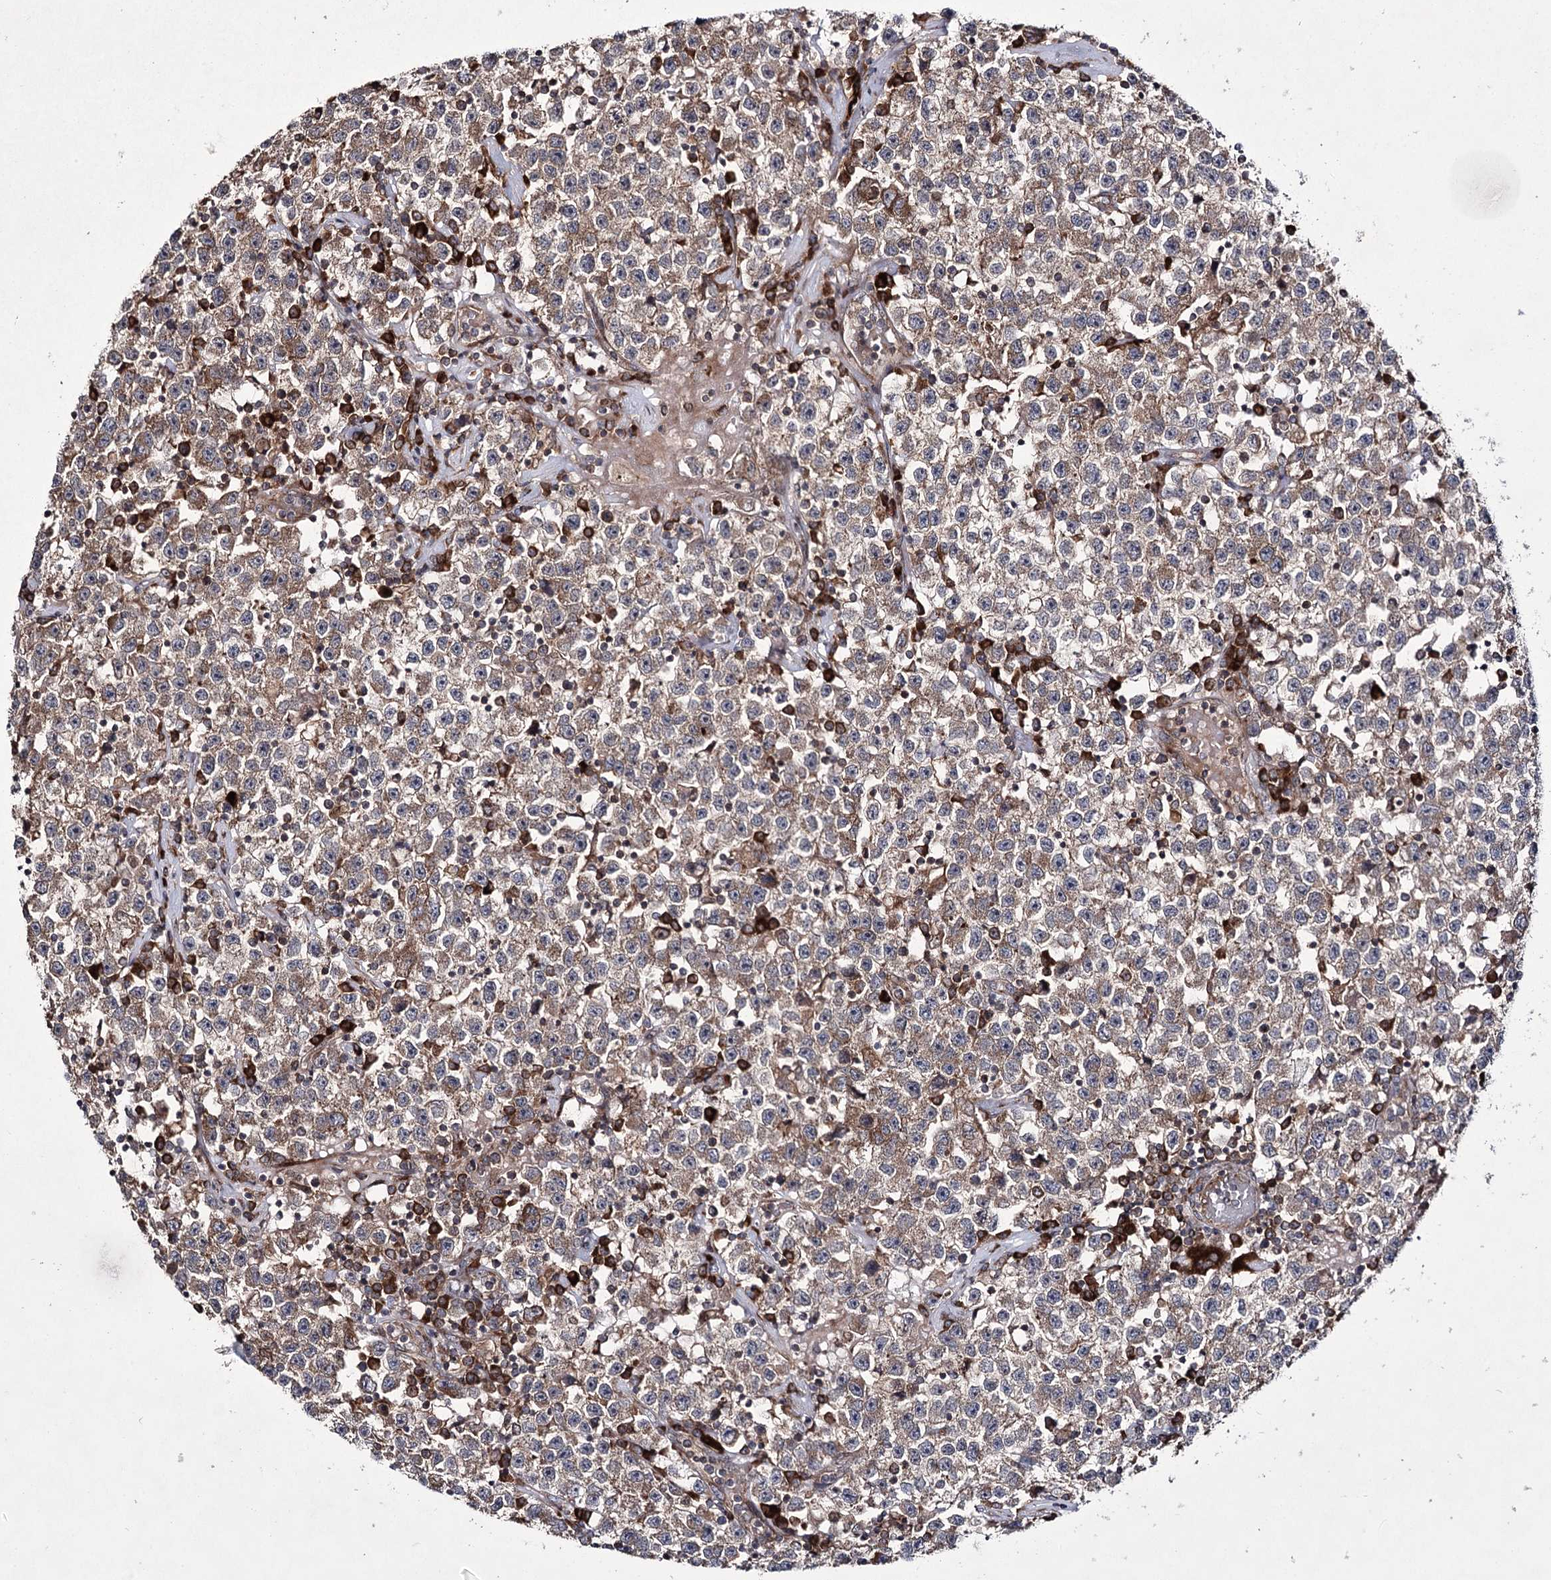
{"staining": {"intensity": "weak", "quantity": ">75%", "location": "cytoplasmic/membranous"}, "tissue": "testis cancer", "cell_type": "Tumor cells", "image_type": "cancer", "snomed": [{"axis": "morphology", "description": "Seminoma, NOS"}, {"axis": "topography", "description": "Testis"}], "caption": "This is a micrograph of immunohistochemistry (IHC) staining of testis cancer, which shows weak staining in the cytoplasmic/membranous of tumor cells.", "gene": "HECTD2", "patient": {"sex": "male", "age": 22}}